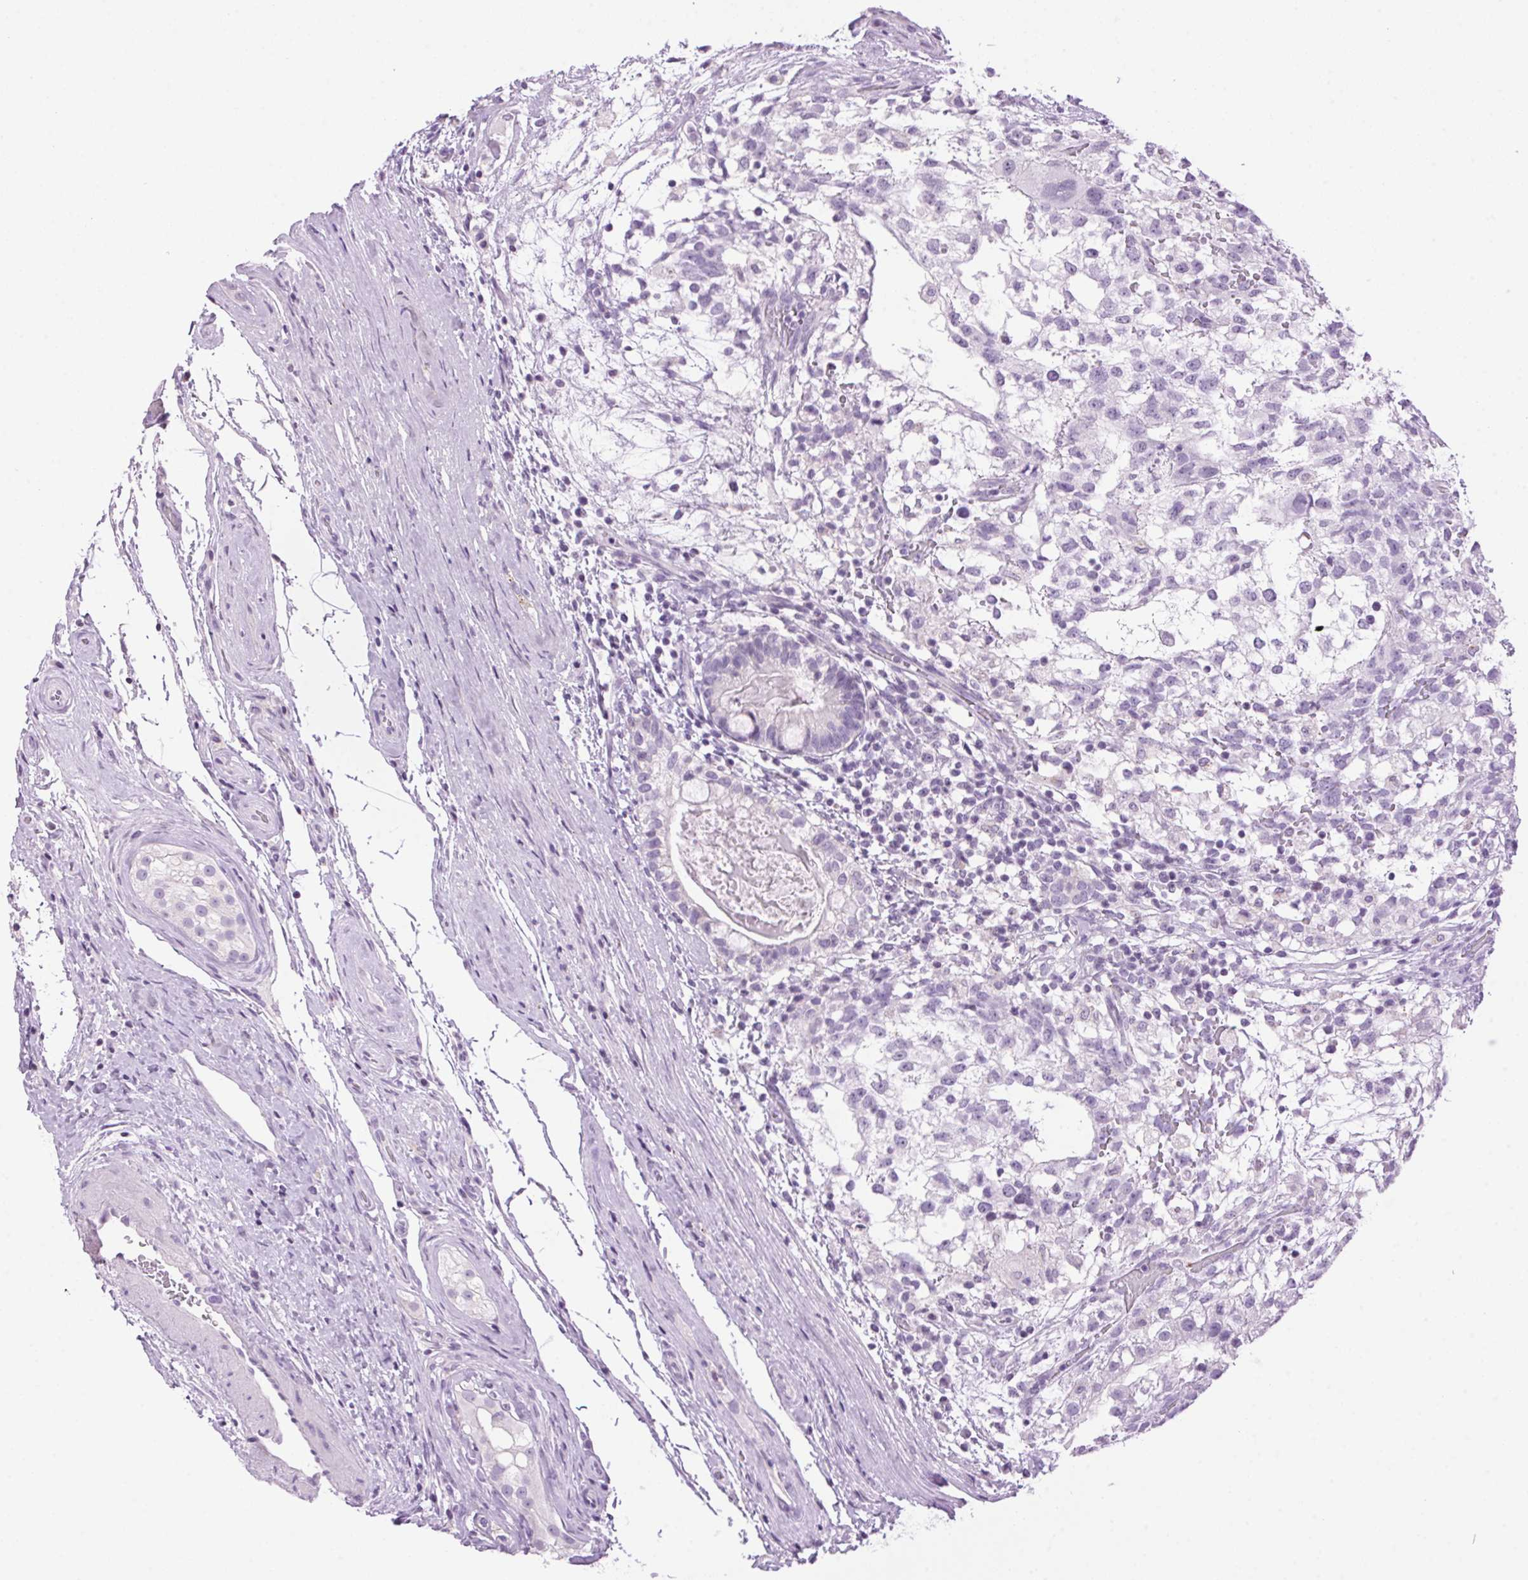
{"staining": {"intensity": "negative", "quantity": "none", "location": "none"}, "tissue": "testis cancer", "cell_type": "Tumor cells", "image_type": "cancer", "snomed": [{"axis": "morphology", "description": "Seminoma, NOS"}, {"axis": "morphology", "description": "Carcinoma, Embryonal, NOS"}, {"axis": "topography", "description": "Testis"}], "caption": "Immunohistochemical staining of testis cancer (seminoma) displays no significant staining in tumor cells. (Immunohistochemistry (ihc), brightfield microscopy, high magnification).", "gene": "TMEM88B", "patient": {"sex": "male", "age": 41}}